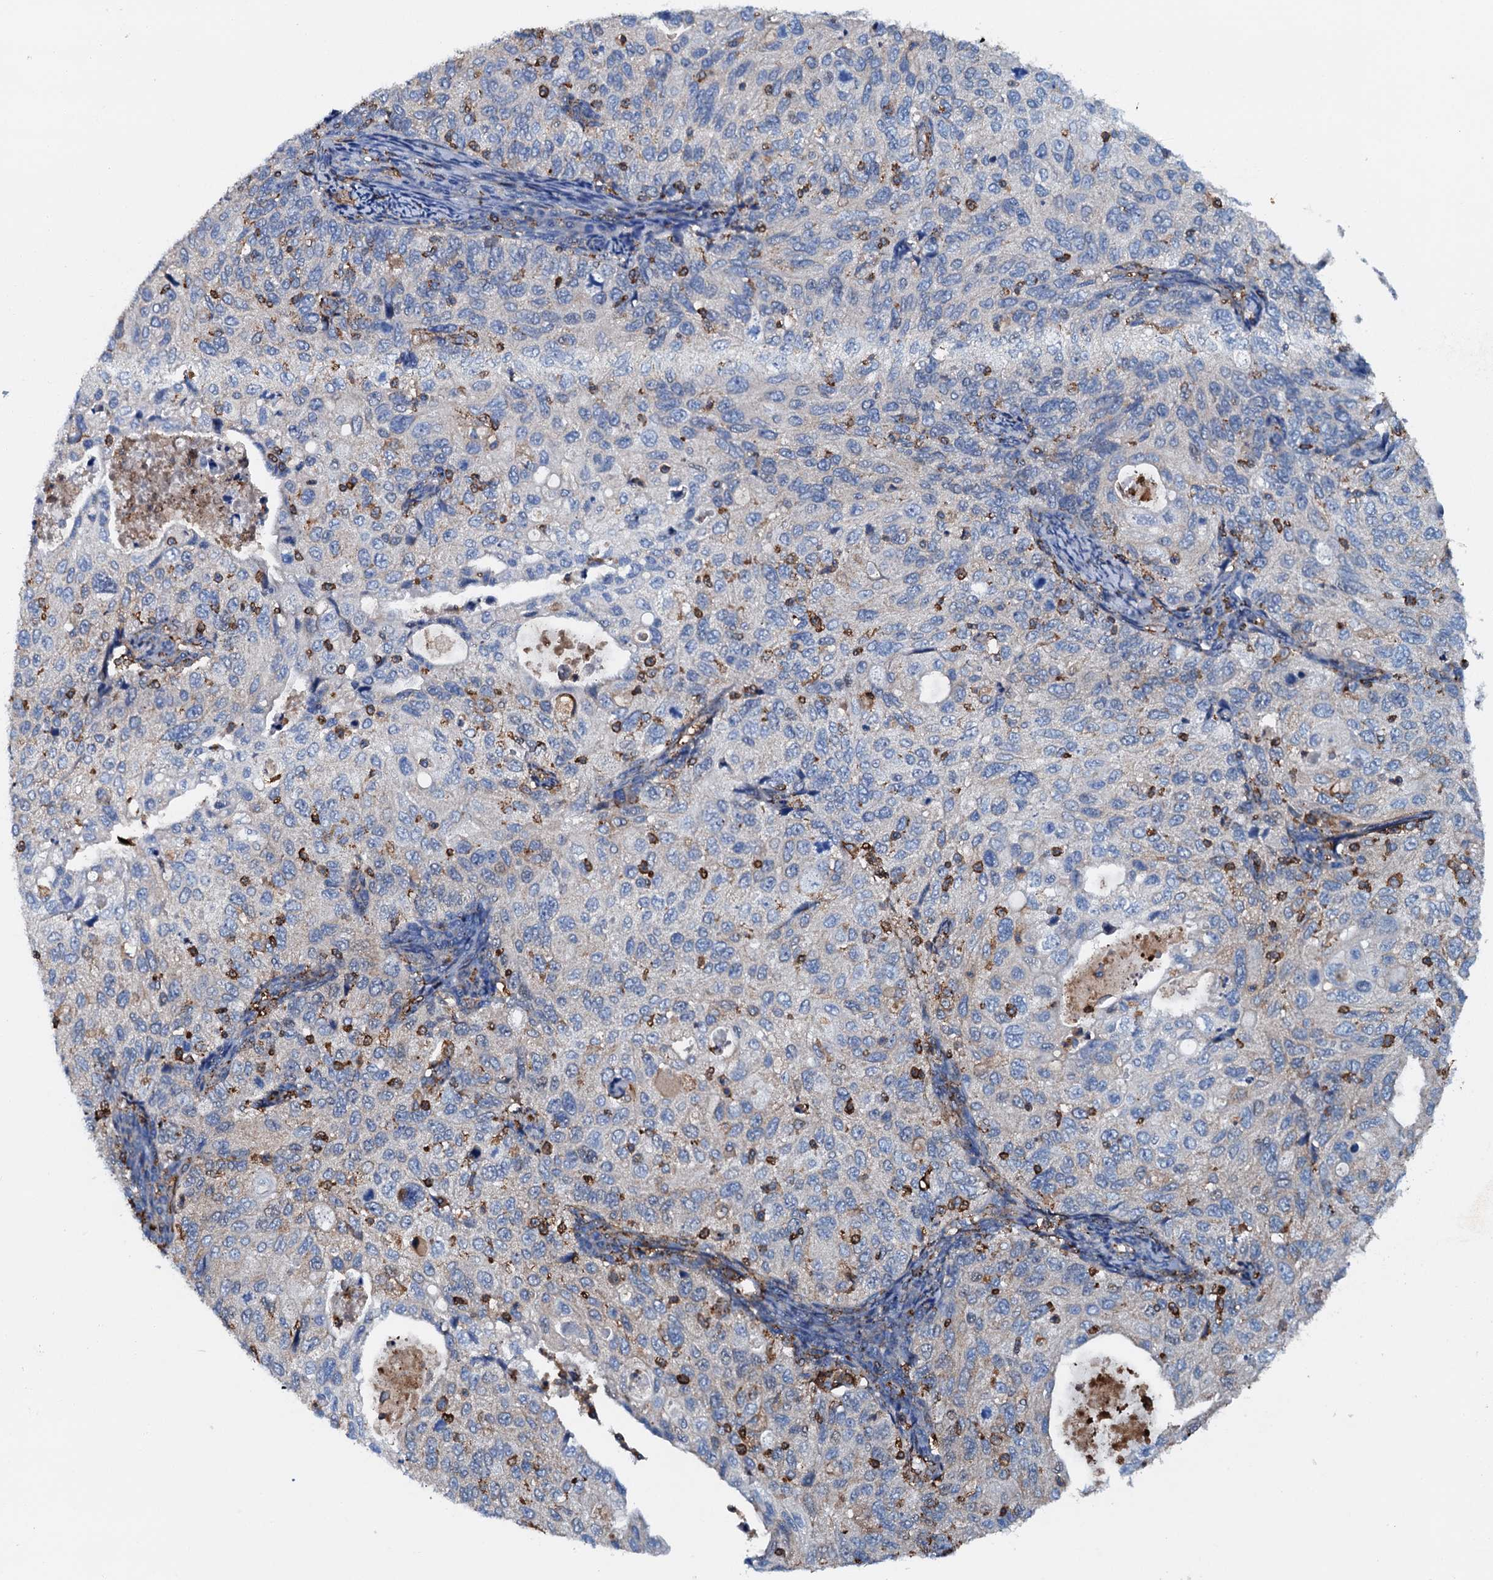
{"staining": {"intensity": "negative", "quantity": "none", "location": "none"}, "tissue": "cervical cancer", "cell_type": "Tumor cells", "image_type": "cancer", "snomed": [{"axis": "morphology", "description": "Squamous cell carcinoma, NOS"}, {"axis": "topography", "description": "Cervix"}], "caption": "Cervical cancer (squamous cell carcinoma) stained for a protein using immunohistochemistry demonstrates no staining tumor cells.", "gene": "MS4A4E", "patient": {"sex": "female", "age": 70}}